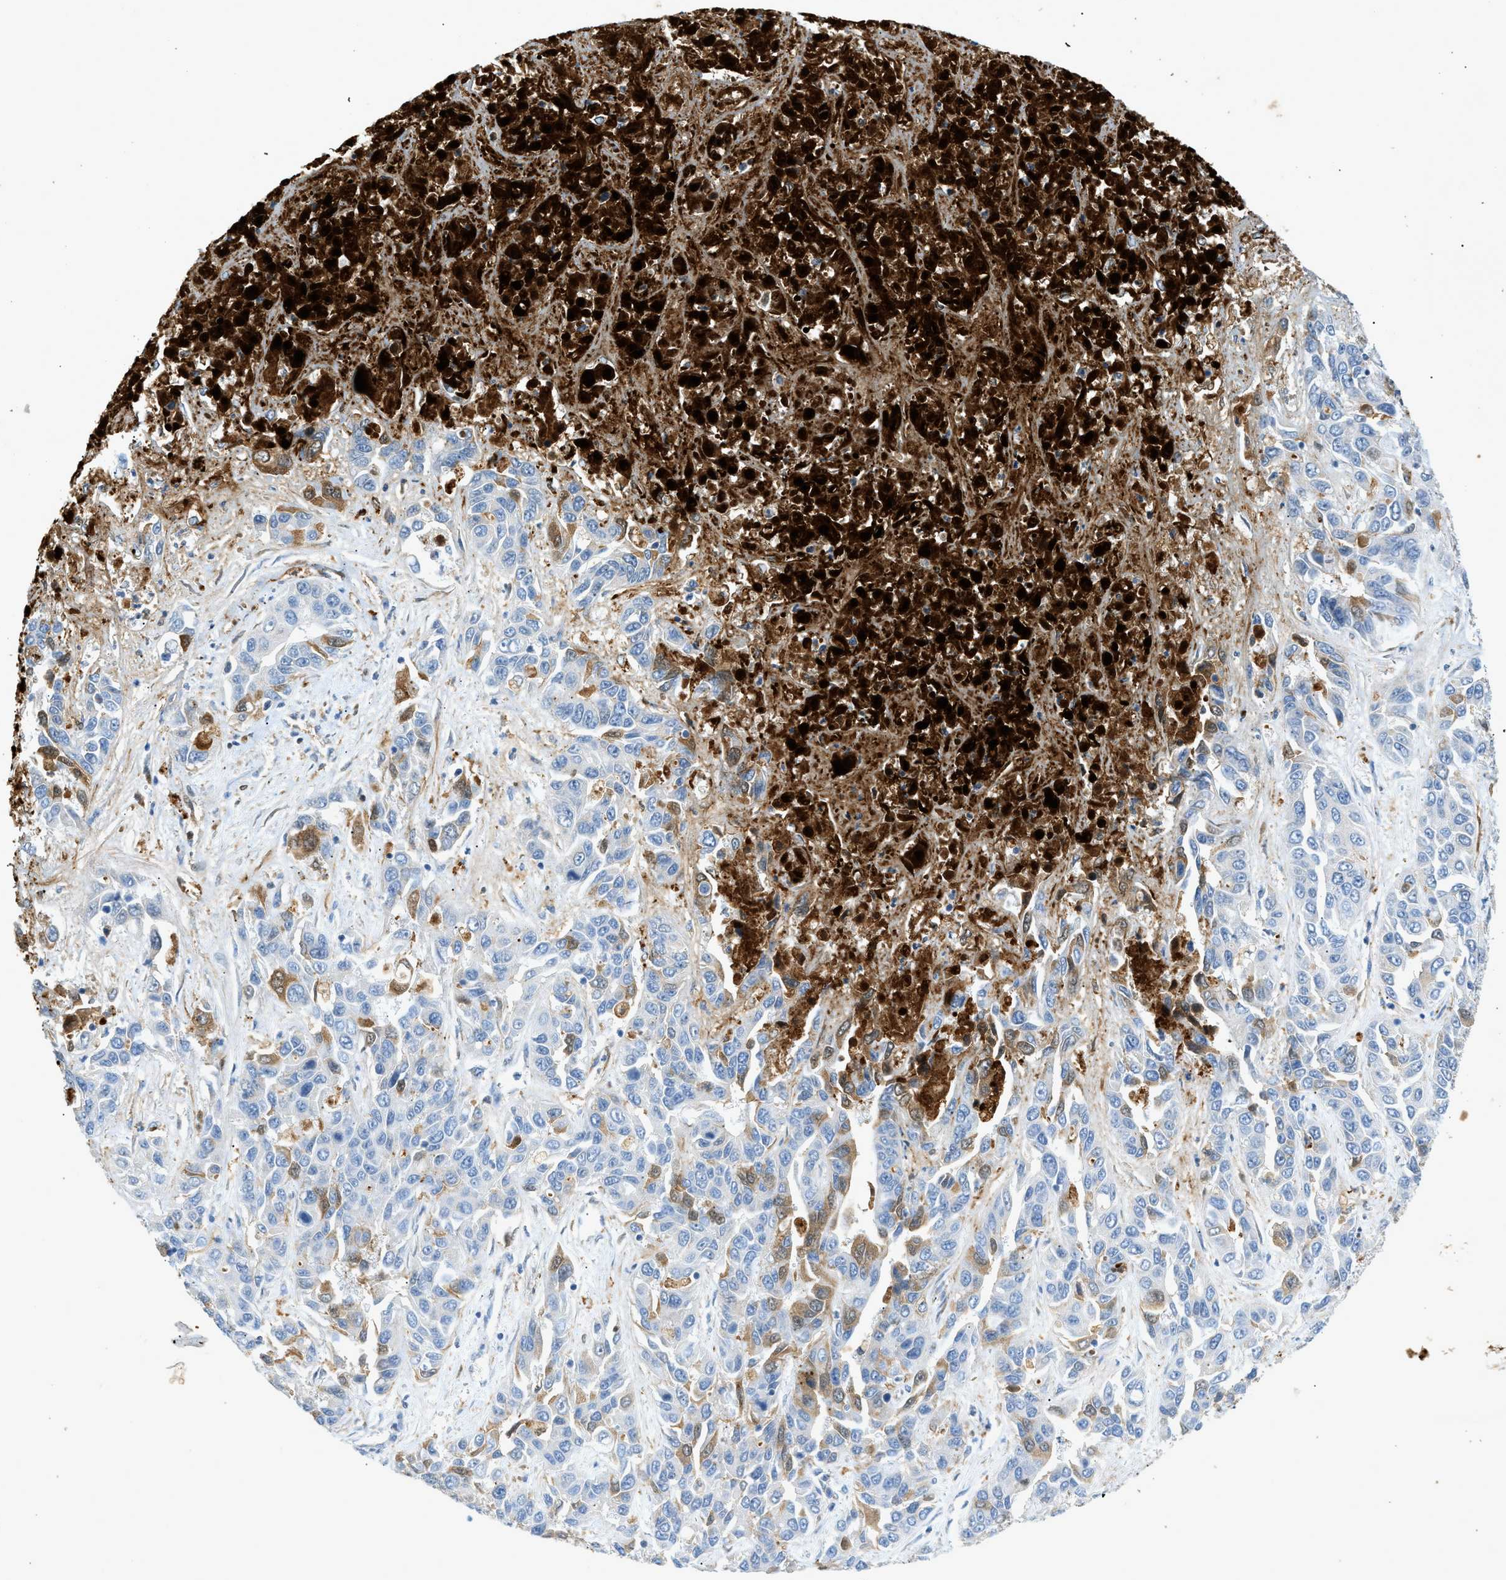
{"staining": {"intensity": "moderate", "quantity": "<25%", "location": "cytoplasmic/membranous"}, "tissue": "liver cancer", "cell_type": "Tumor cells", "image_type": "cancer", "snomed": [{"axis": "morphology", "description": "Cholangiocarcinoma"}, {"axis": "topography", "description": "Liver"}], "caption": "This photomicrograph reveals liver cholangiocarcinoma stained with immunohistochemistry (IHC) to label a protein in brown. The cytoplasmic/membranous of tumor cells show moderate positivity for the protein. Nuclei are counter-stained blue.", "gene": "F2", "patient": {"sex": "female", "age": 52}}